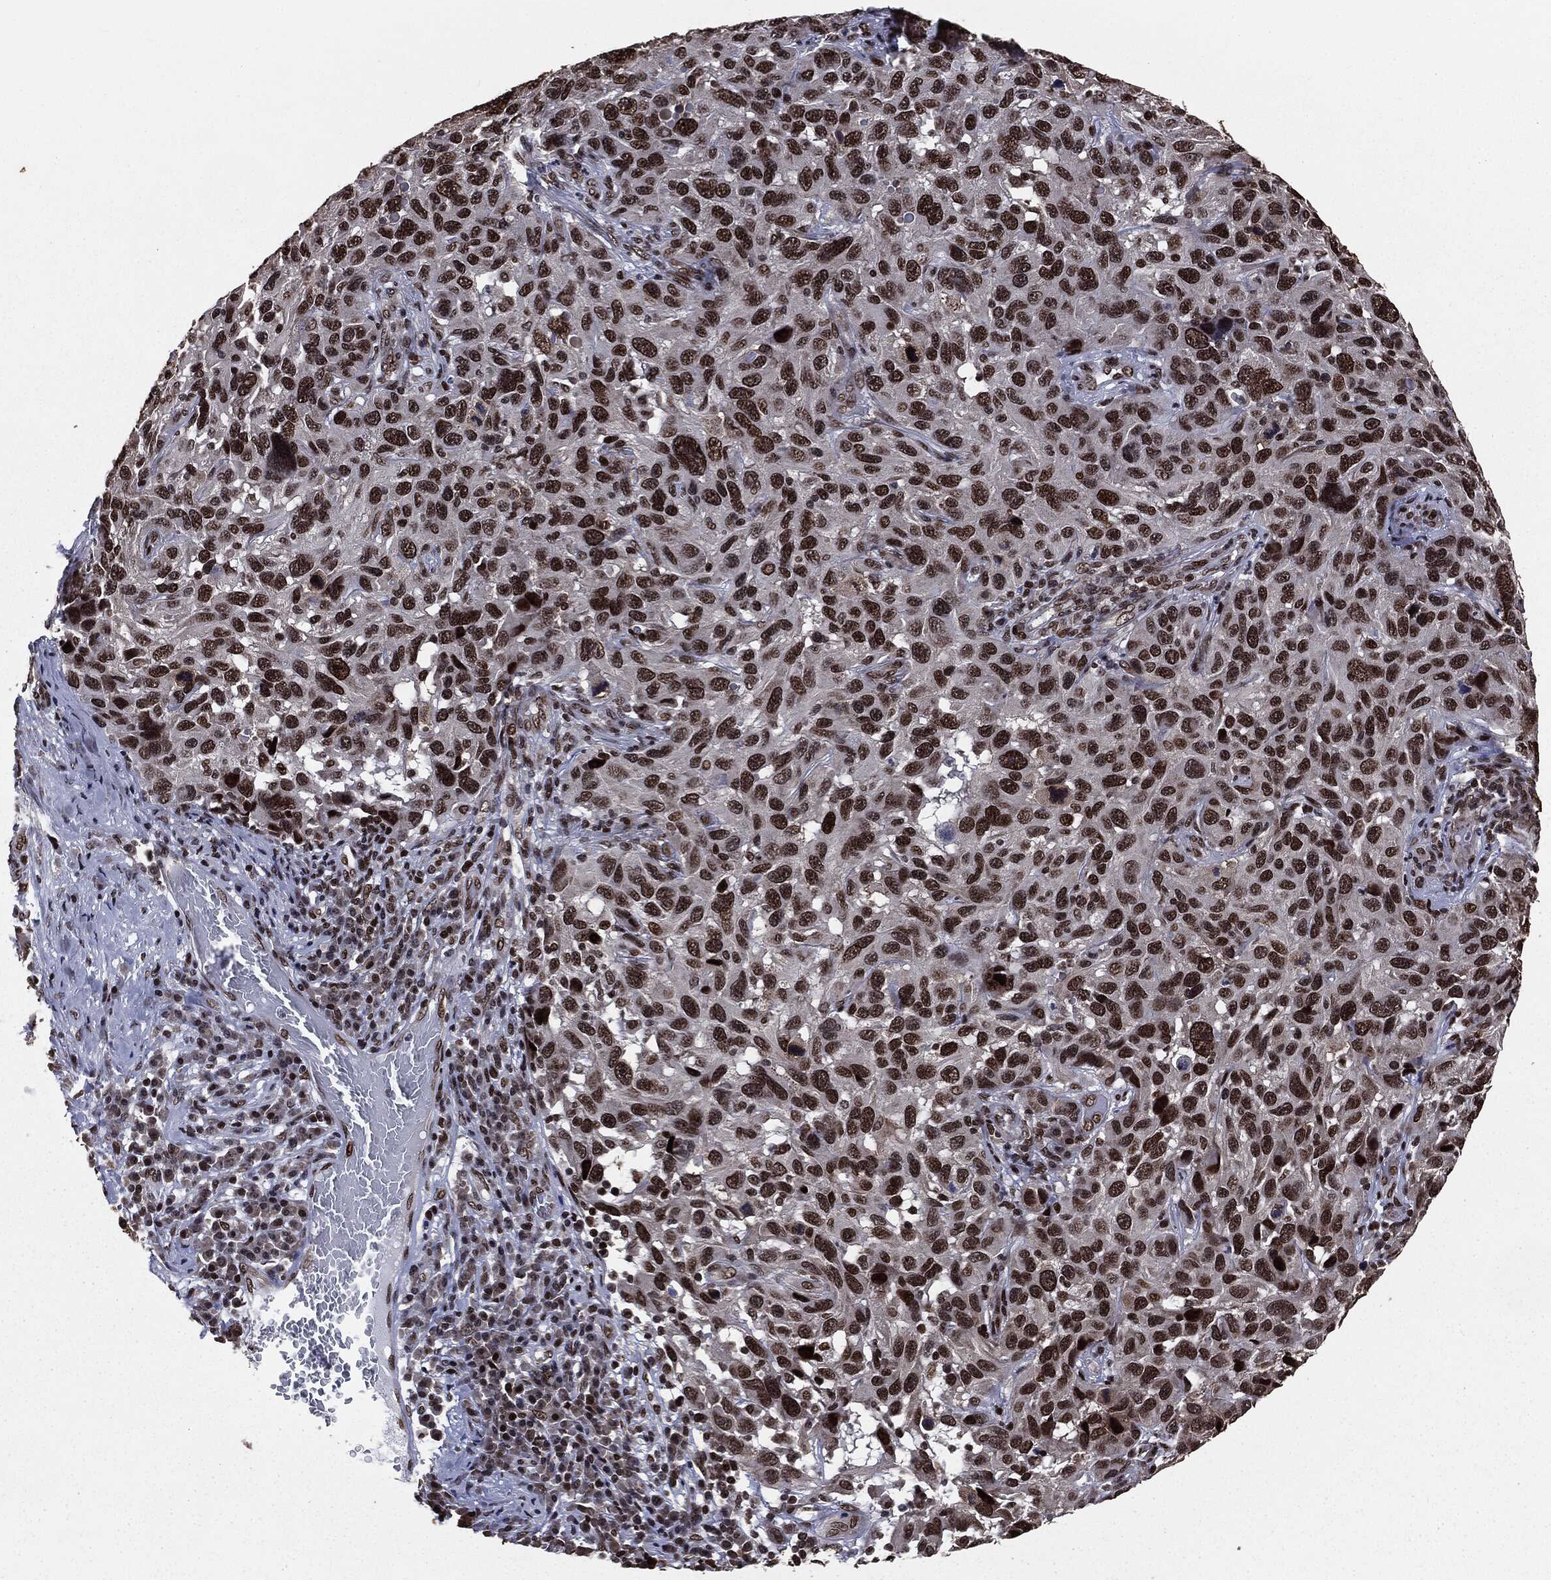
{"staining": {"intensity": "strong", "quantity": ">75%", "location": "nuclear"}, "tissue": "melanoma", "cell_type": "Tumor cells", "image_type": "cancer", "snomed": [{"axis": "morphology", "description": "Malignant melanoma, NOS"}, {"axis": "topography", "description": "Skin"}], "caption": "This micrograph reveals malignant melanoma stained with IHC to label a protein in brown. The nuclear of tumor cells show strong positivity for the protein. Nuclei are counter-stained blue.", "gene": "DVL2", "patient": {"sex": "male", "age": 53}}